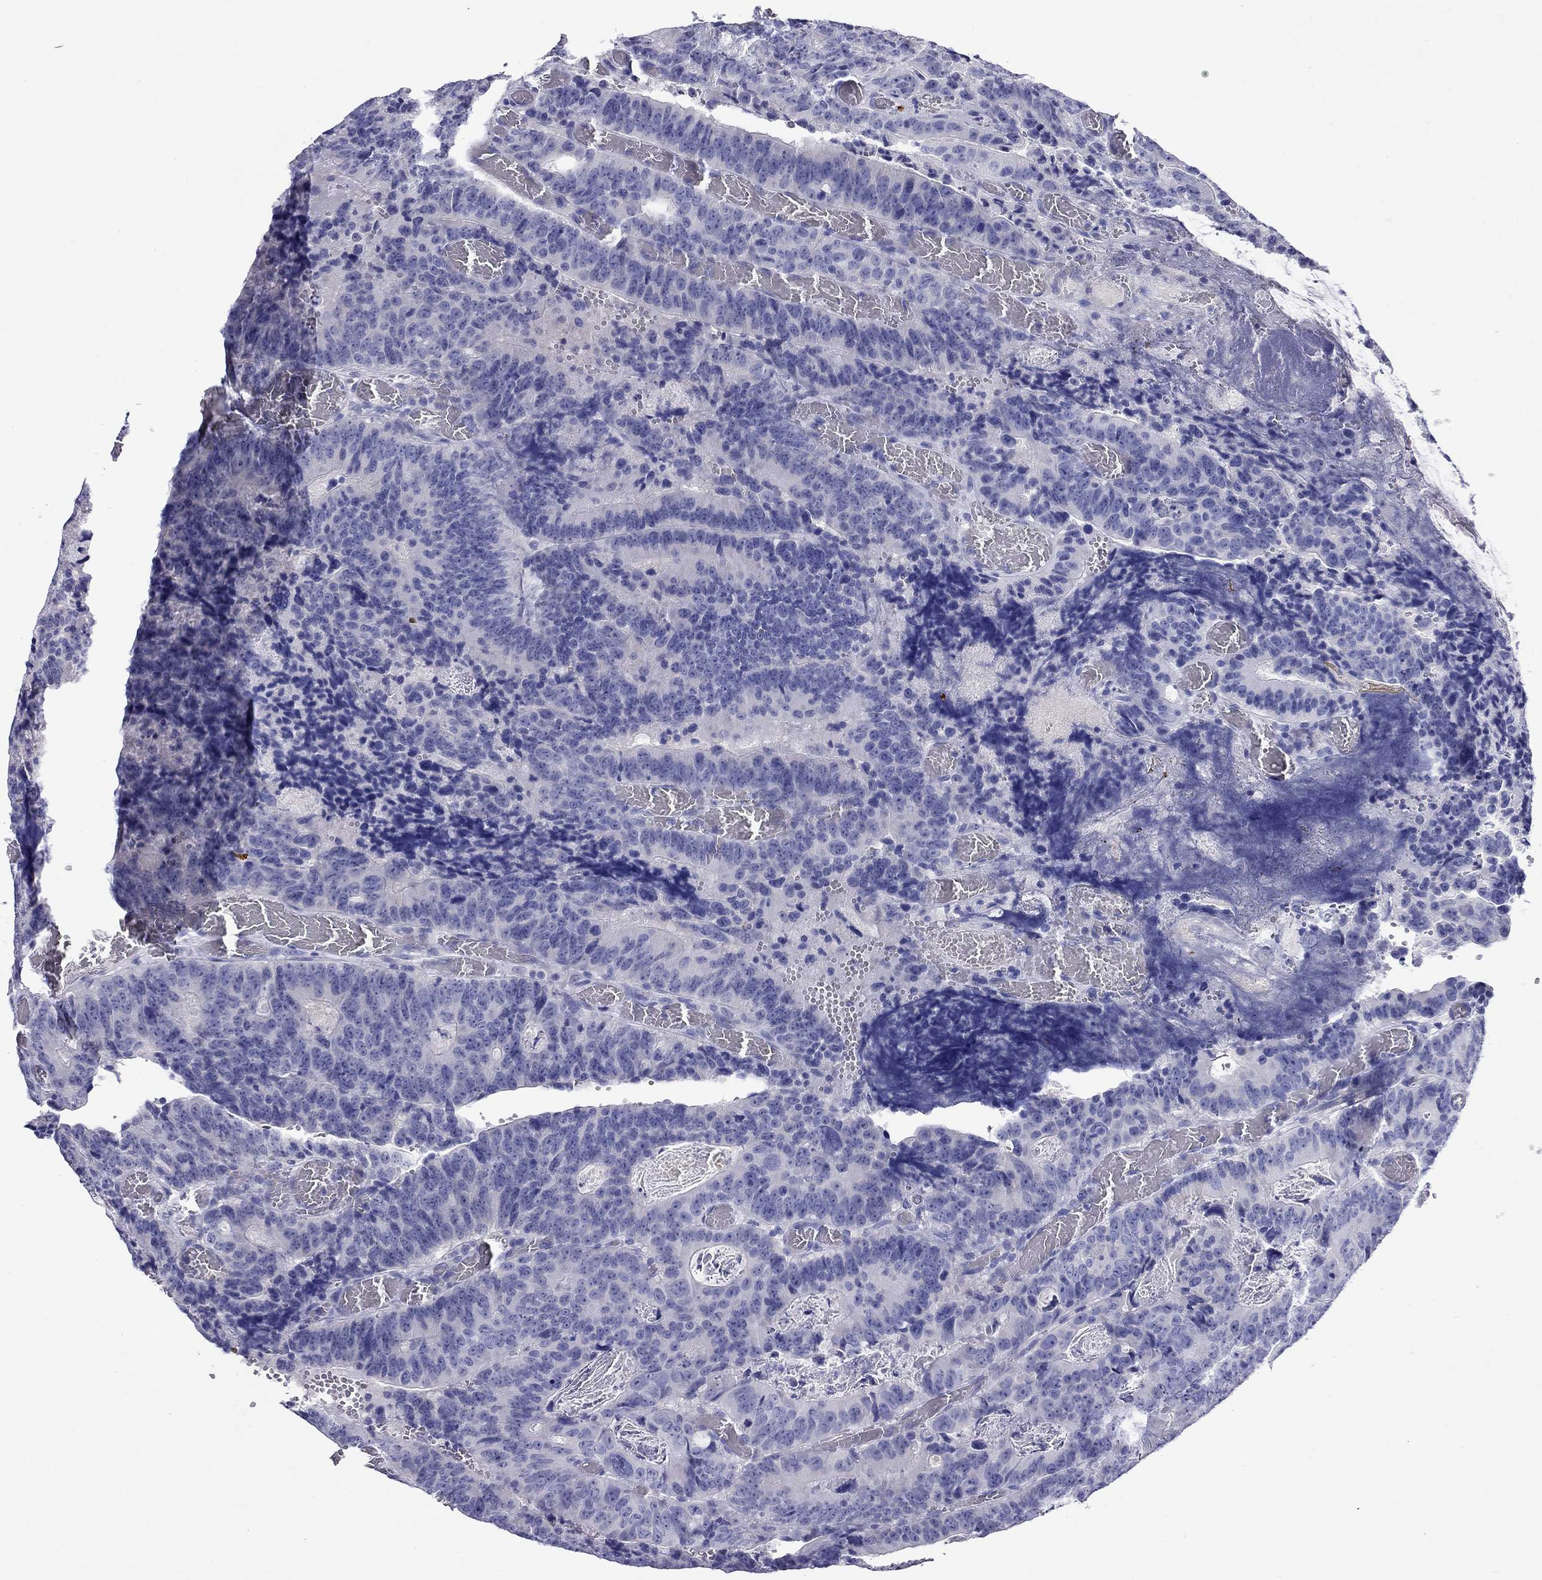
{"staining": {"intensity": "negative", "quantity": "none", "location": "none"}, "tissue": "colorectal cancer", "cell_type": "Tumor cells", "image_type": "cancer", "snomed": [{"axis": "morphology", "description": "Adenocarcinoma, NOS"}, {"axis": "topography", "description": "Colon"}], "caption": "This is a histopathology image of IHC staining of colorectal cancer, which shows no positivity in tumor cells.", "gene": "GNAT3", "patient": {"sex": "female", "age": 82}}